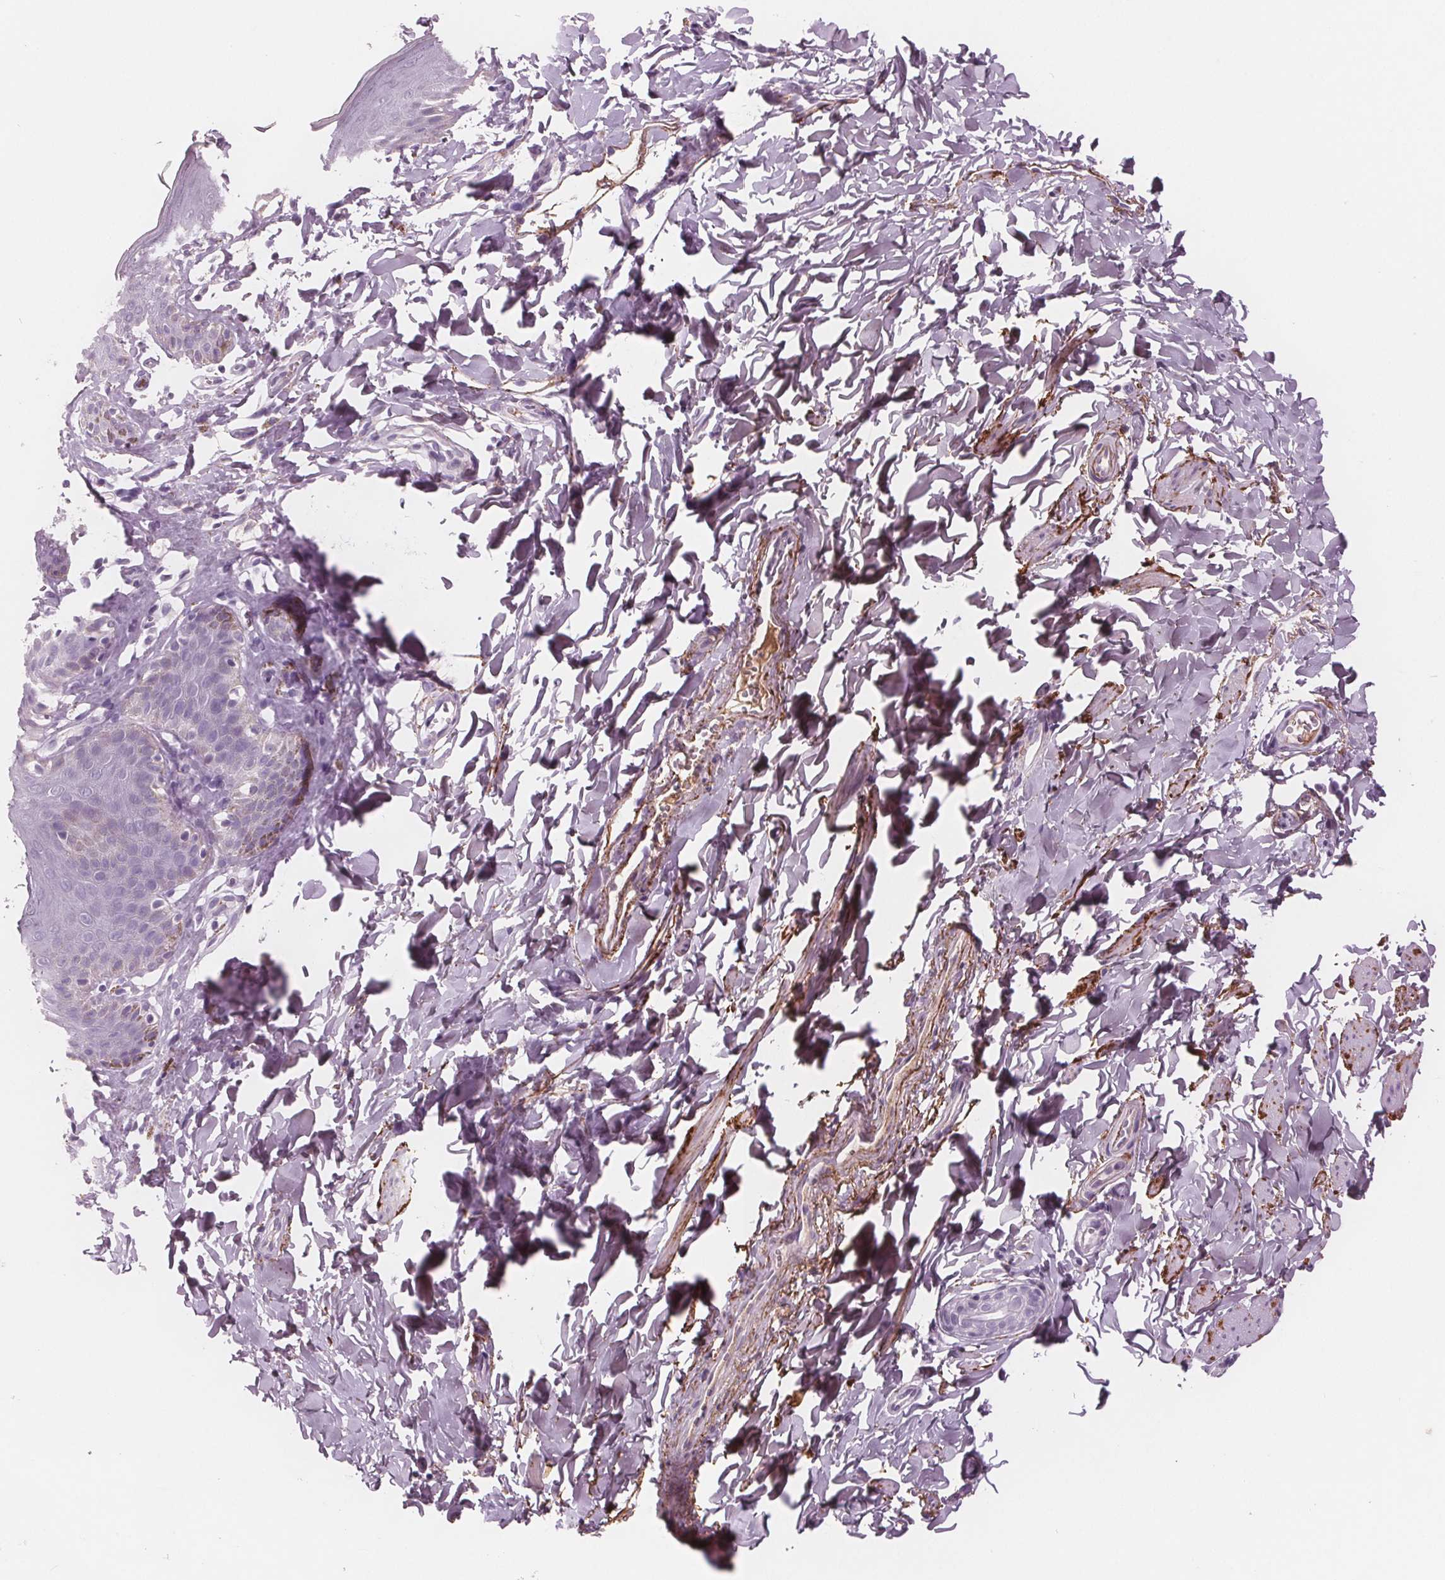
{"staining": {"intensity": "negative", "quantity": "none", "location": "none"}, "tissue": "skin", "cell_type": "Epidermal cells", "image_type": "normal", "snomed": [{"axis": "morphology", "description": "Normal tissue, NOS"}, {"axis": "topography", "description": "Vulva"}, {"axis": "topography", "description": "Peripheral nerve tissue"}], "caption": "DAB (3,3'-diaminobenzidine) immunohistochemical staining of benign skin exhibits no significant expression in epidermal cells.", "gene": "AMBP", "patient": {"sex": "female", "age": 66}}